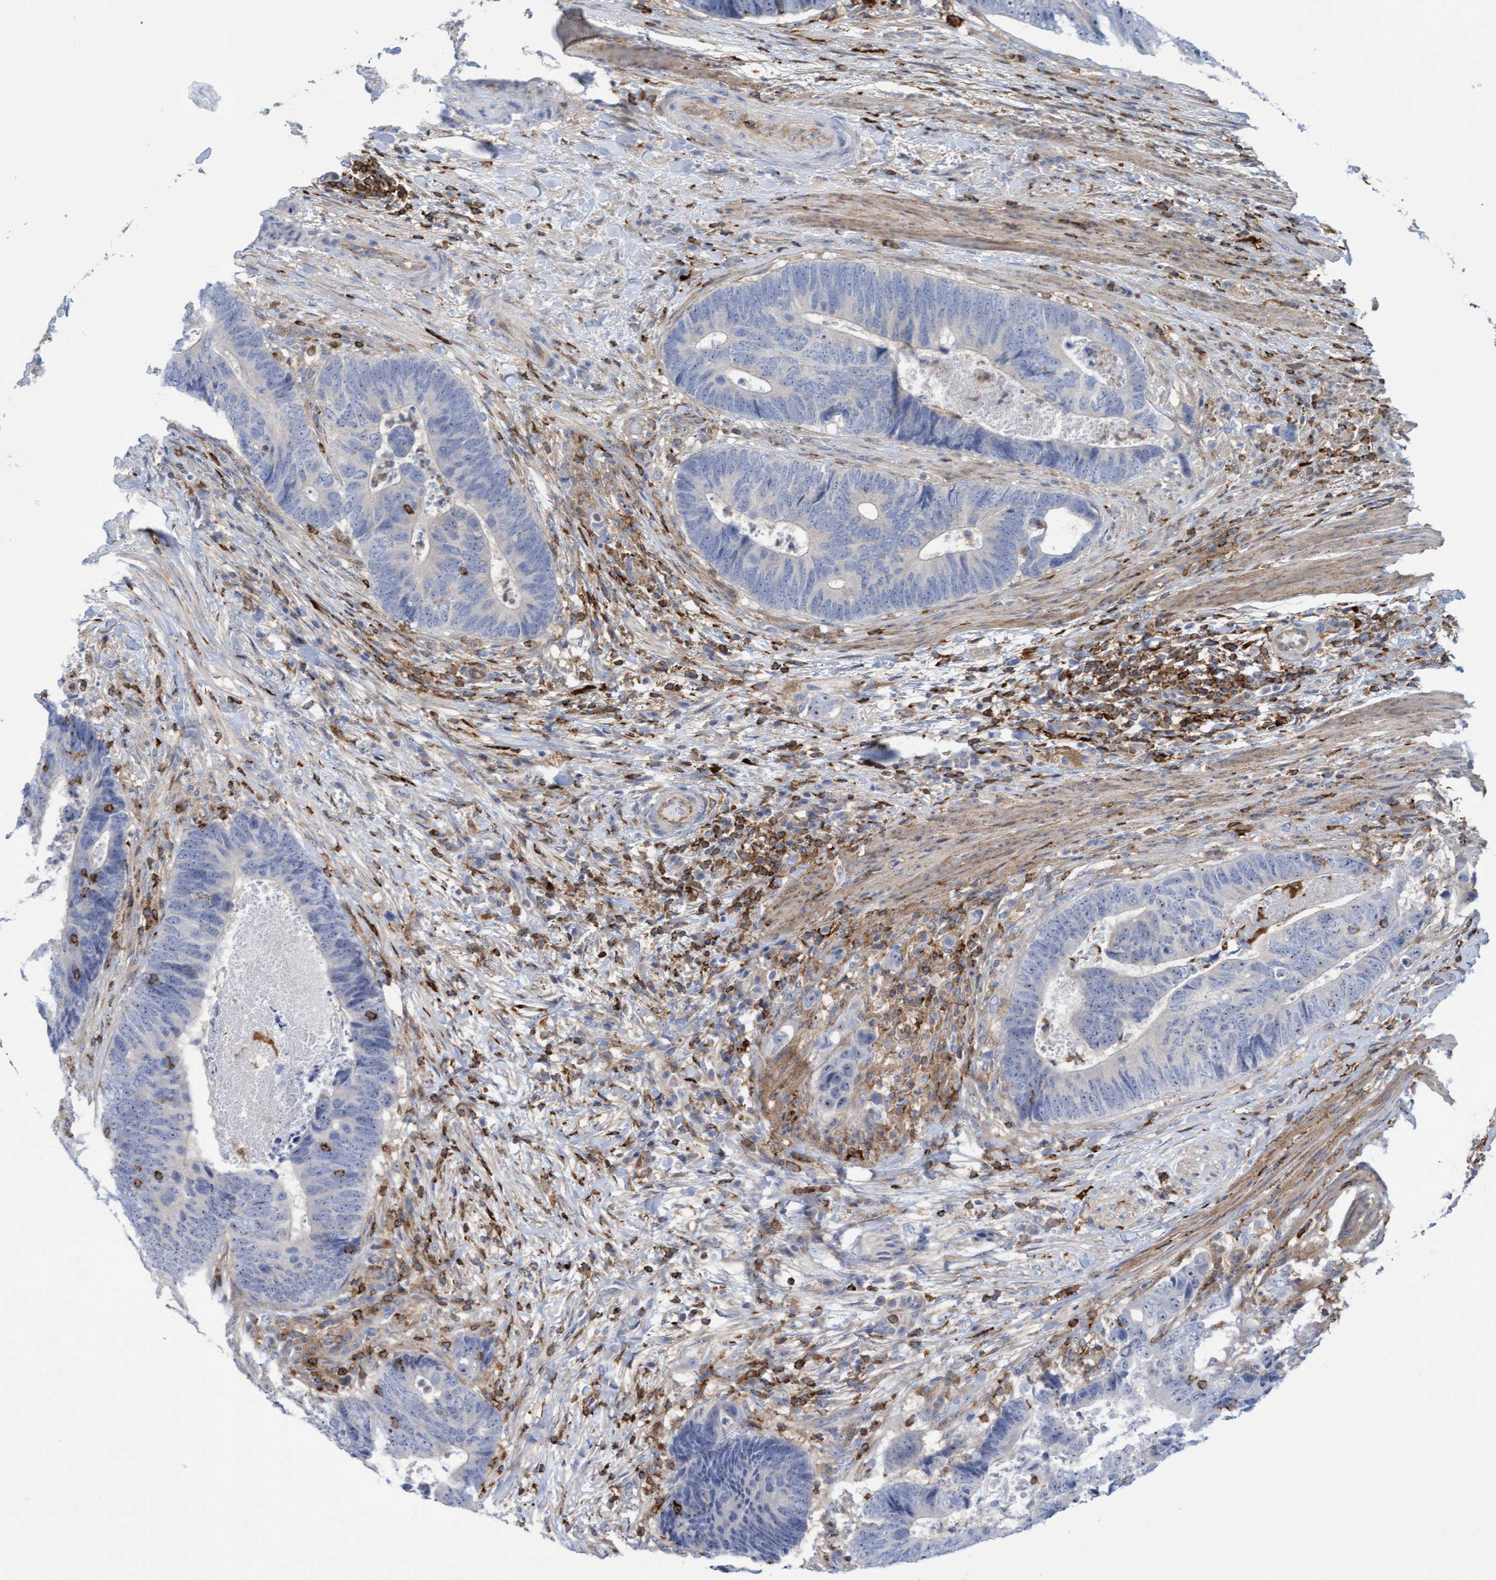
{"staining": {"intensity": "negative", "quantity": "none", "location": "none"}, "tissue": "colorectal cancer", "cell_type": "Tumor cells", "image_type": "cancer", "snomed": [{"axis": "morphology", "description": "Adenocarcinoma, NOS"}, {"axis": "topography", "description": "Colon"}], "caption": "Immunohistochemical staining of adenocarcinoma (colorectal) exhibits no significant staining in tumor cells.", "gene": "FNBP1", "patient": {"sex": "male", "age": 56}}